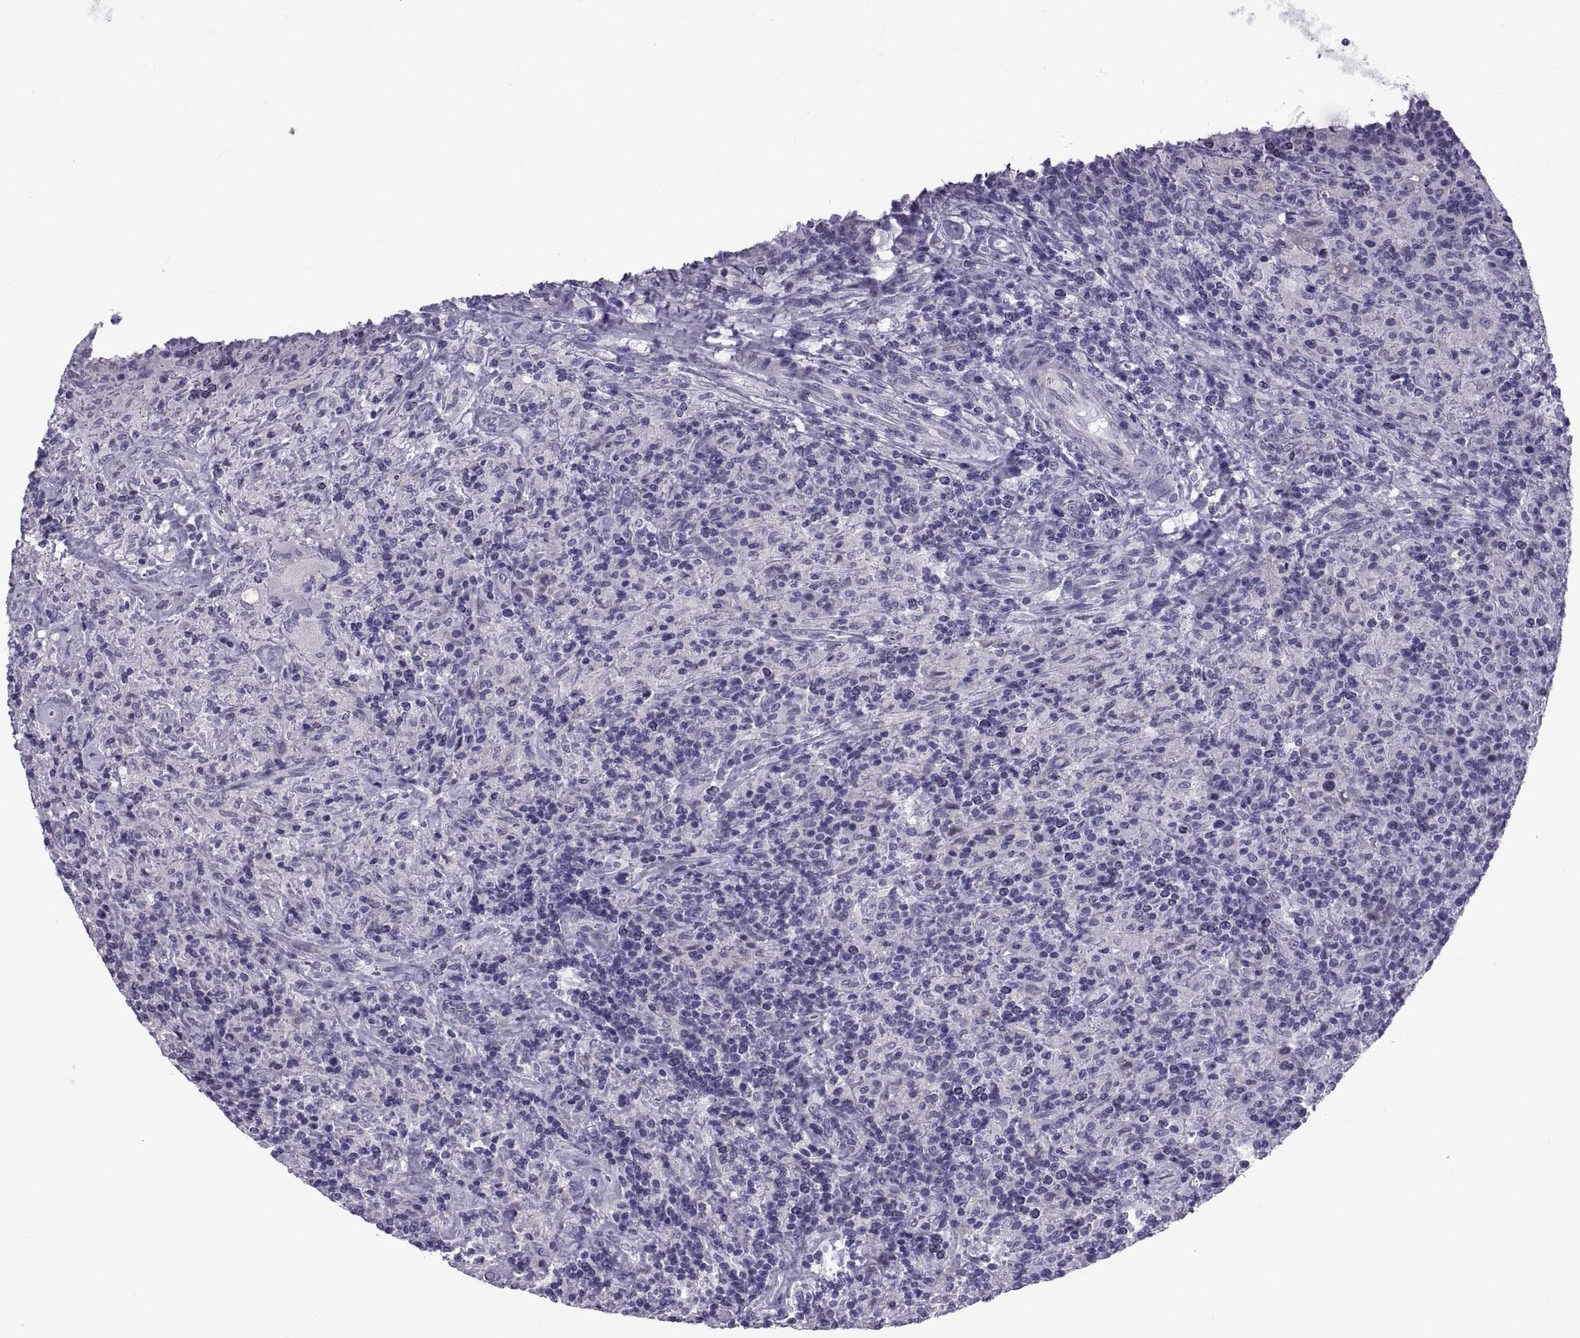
{"staining": {"intensity": "negative", "quantity": "none", "location": "none"}, "tissue": "lymphoma", "cell_type": "Tumor cells", "image_type": "cancer", "snomed": [{"axis": "morphology", "description": "Hodgkin's disease, NOS"}, {"axis": "topography", "description": "Lymph node"}], "caption": "IHC of human Hodgkin's disease demonstrates no positivity in tumor cells.", "gene": "SPDYE1", "patient": {"sex": "male", "age": 70}}